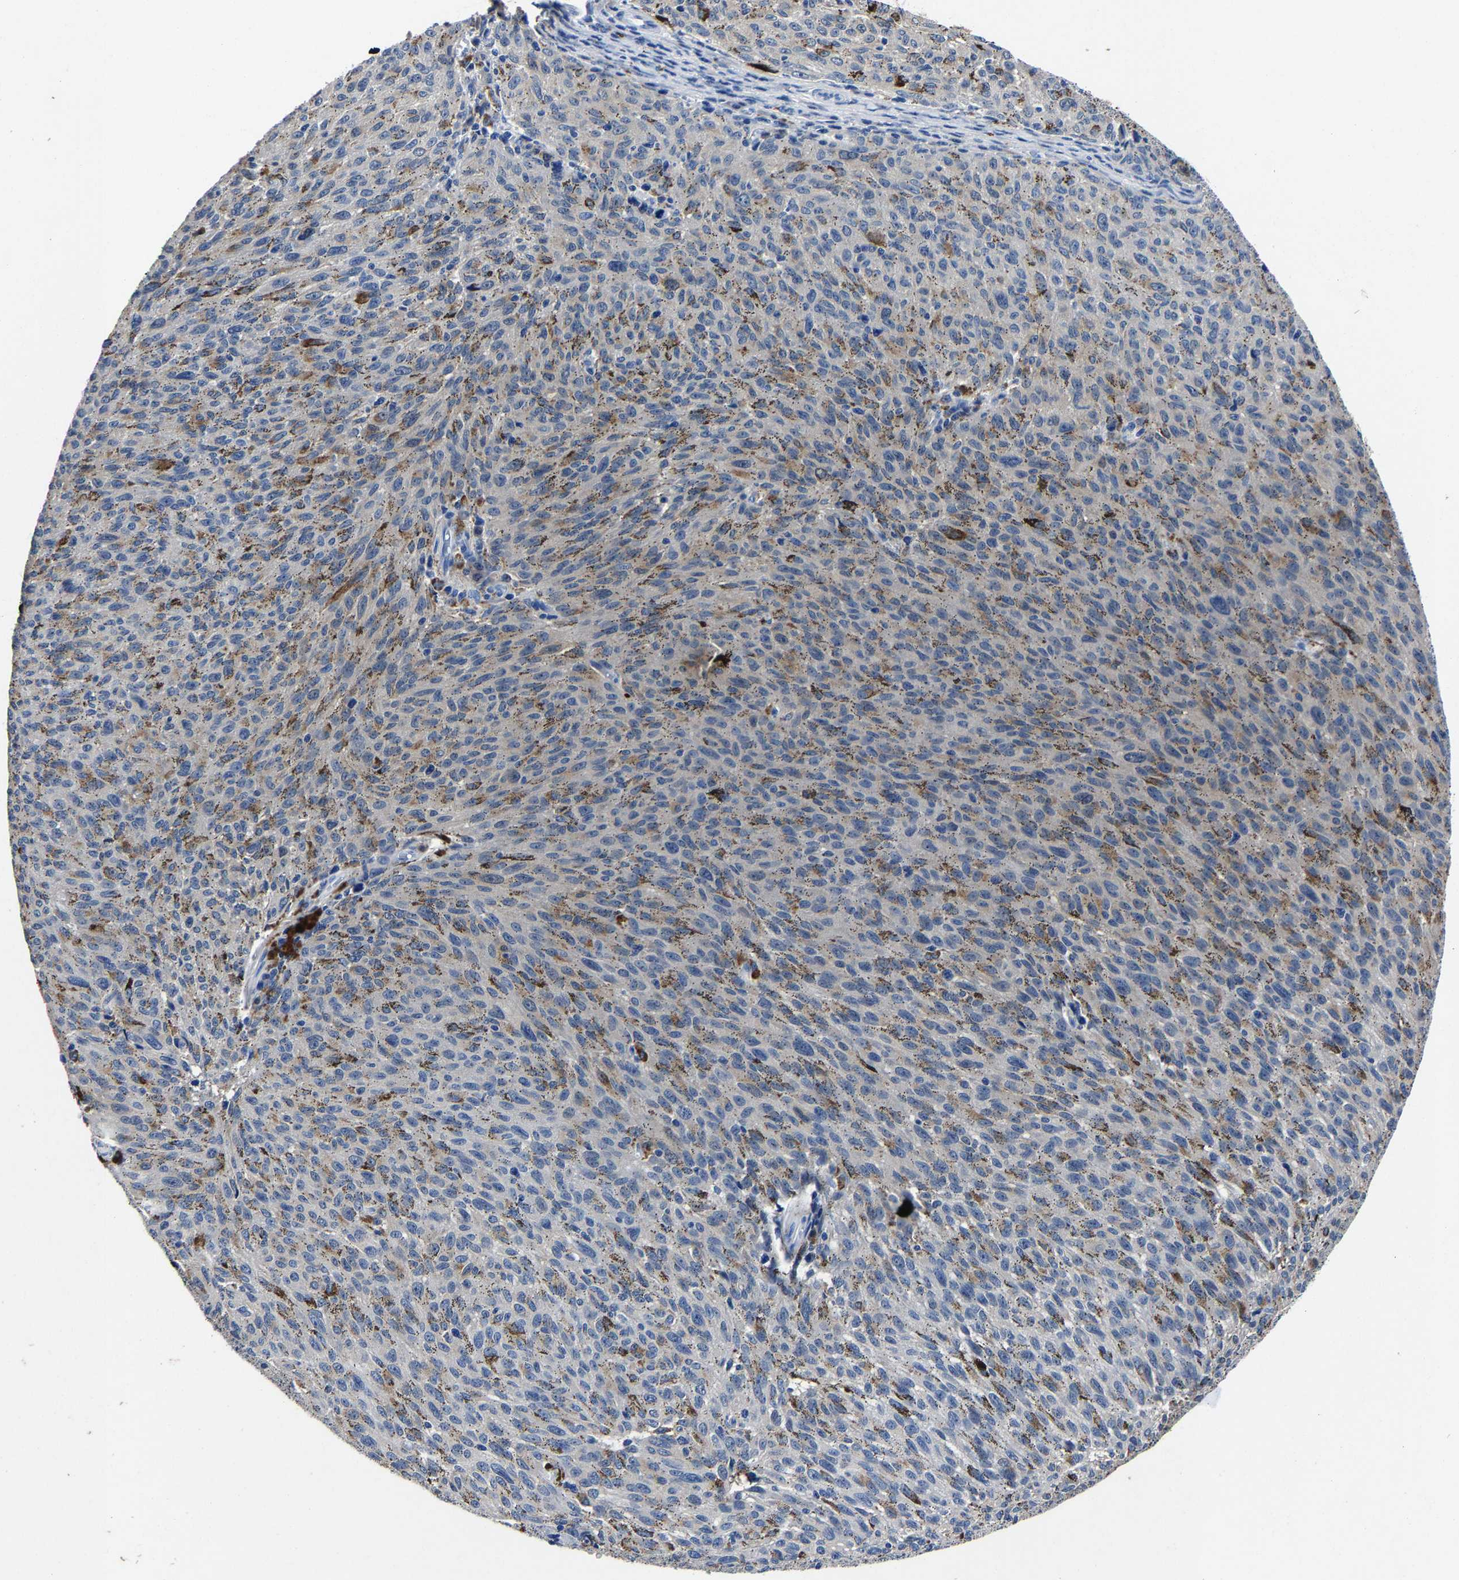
{"staining": {"intensity": "weak", "quantity": "<25%", "location": "cytoplasmic/membranous"}, "tissue": "melanoma", "cell_type": "Tumor cells", "image_type": "cancer", "snomed": [{"axis": "morphology", "description": "Malignant melanoma, NOS"}, {"axis": "topography", "description": "Skin"}], "caption": "High power microscopy histopathology image of an immunohistochemistry micrograph of malignant melanoma, revealing no significant positivity in tumor cells. (DAB (3,3'-diaminobenzidine) immunohistochemistry (IHC), high magnification).", "gene": "PSPH", "patient": {"sex": "female", "age": 72}}